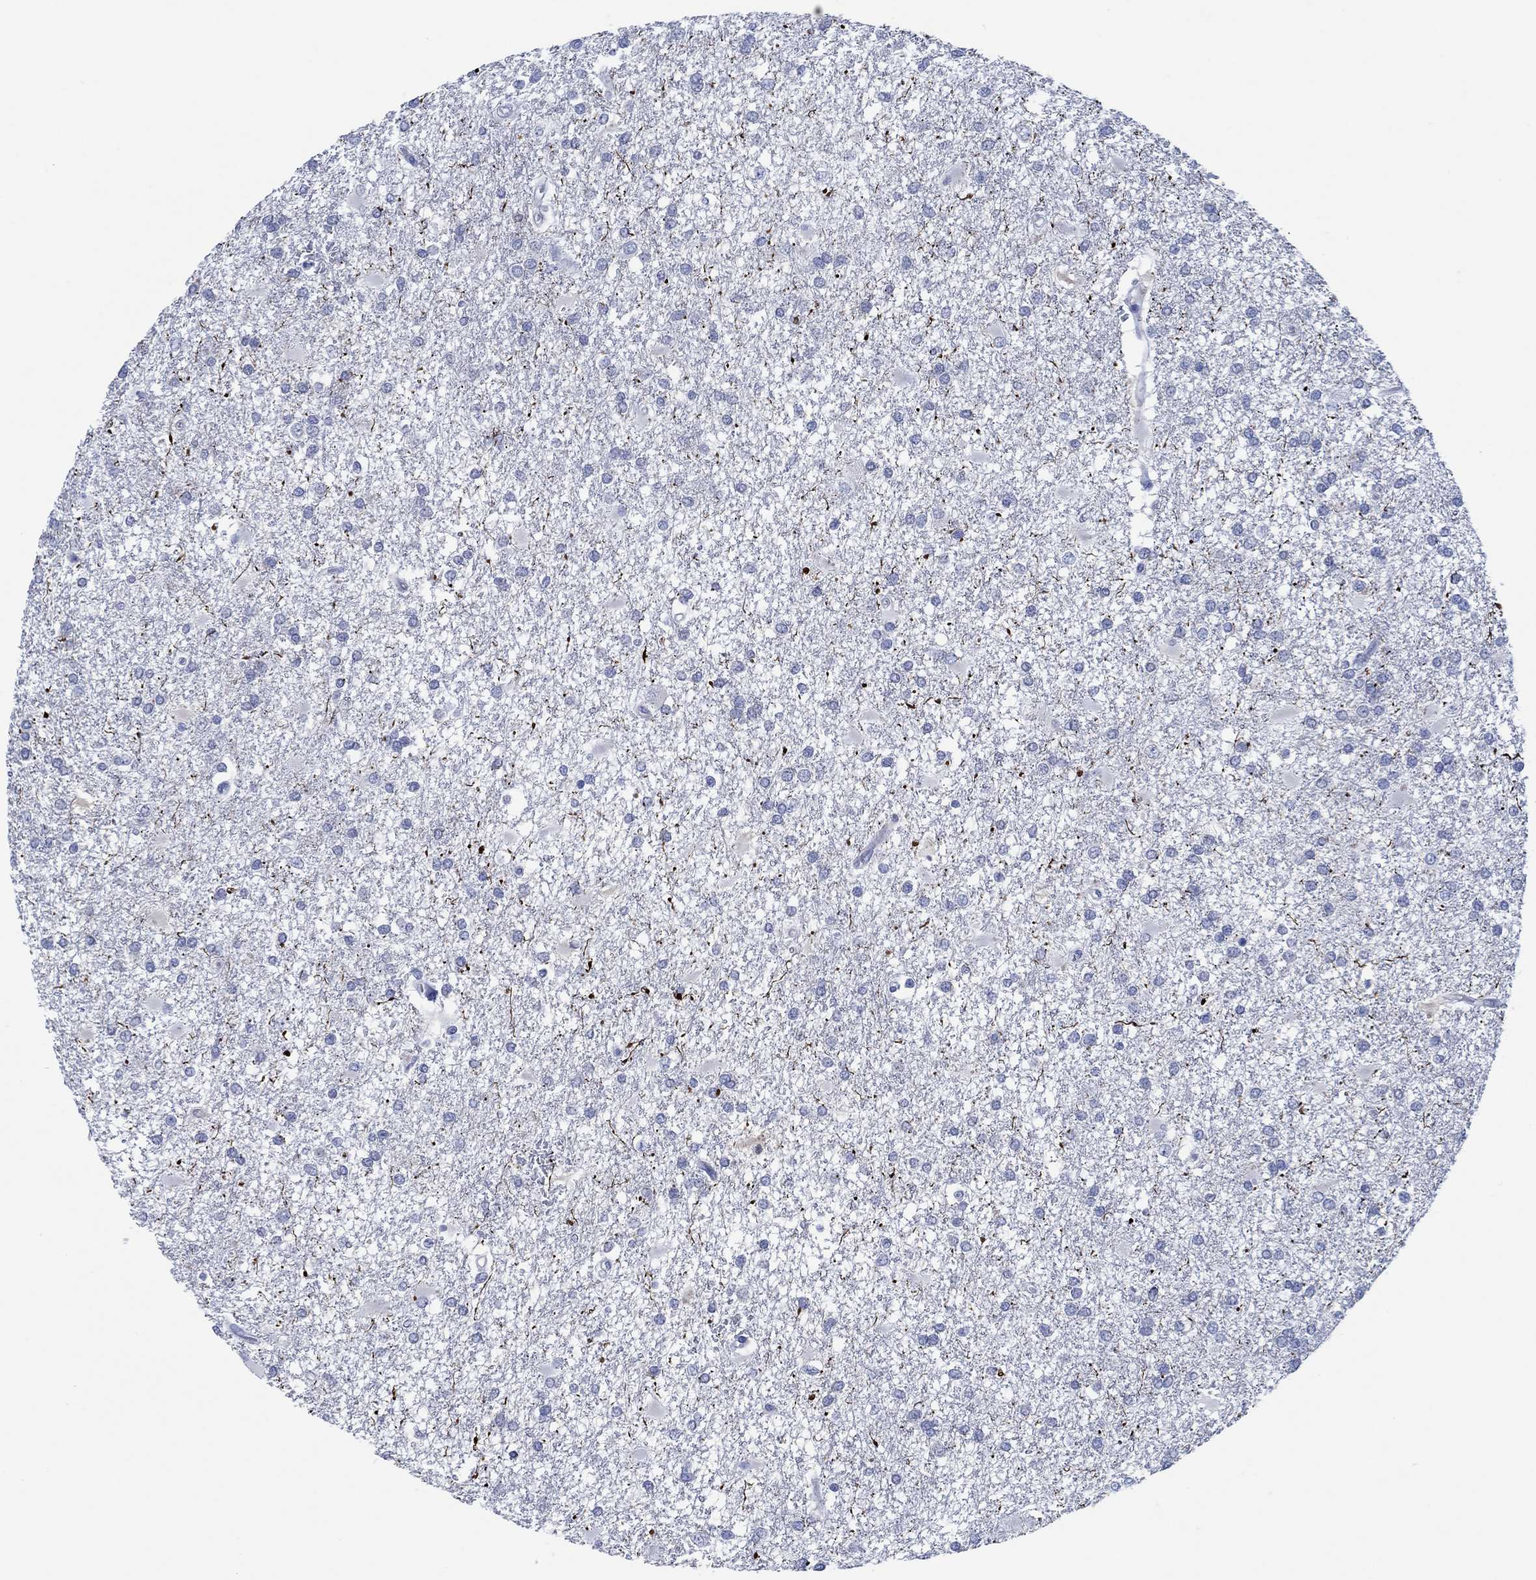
{"staining": {"intensity": "negative", "quantity": "none", "location": "none"}, "tissue": "glioma", "cell_type": "Tumor cells", "image_type": "cancer", "snomed": [{"axis": "morphology", "description": "Glioma, malignant, High grade"}, {"axis": "topography", "description": "Cerebral cortex"}], "caption": "Tumor cells are negative for protein expression in human glioma.", "gene": "ZNF671", "patient": {"sex": "male", "age": 79}}